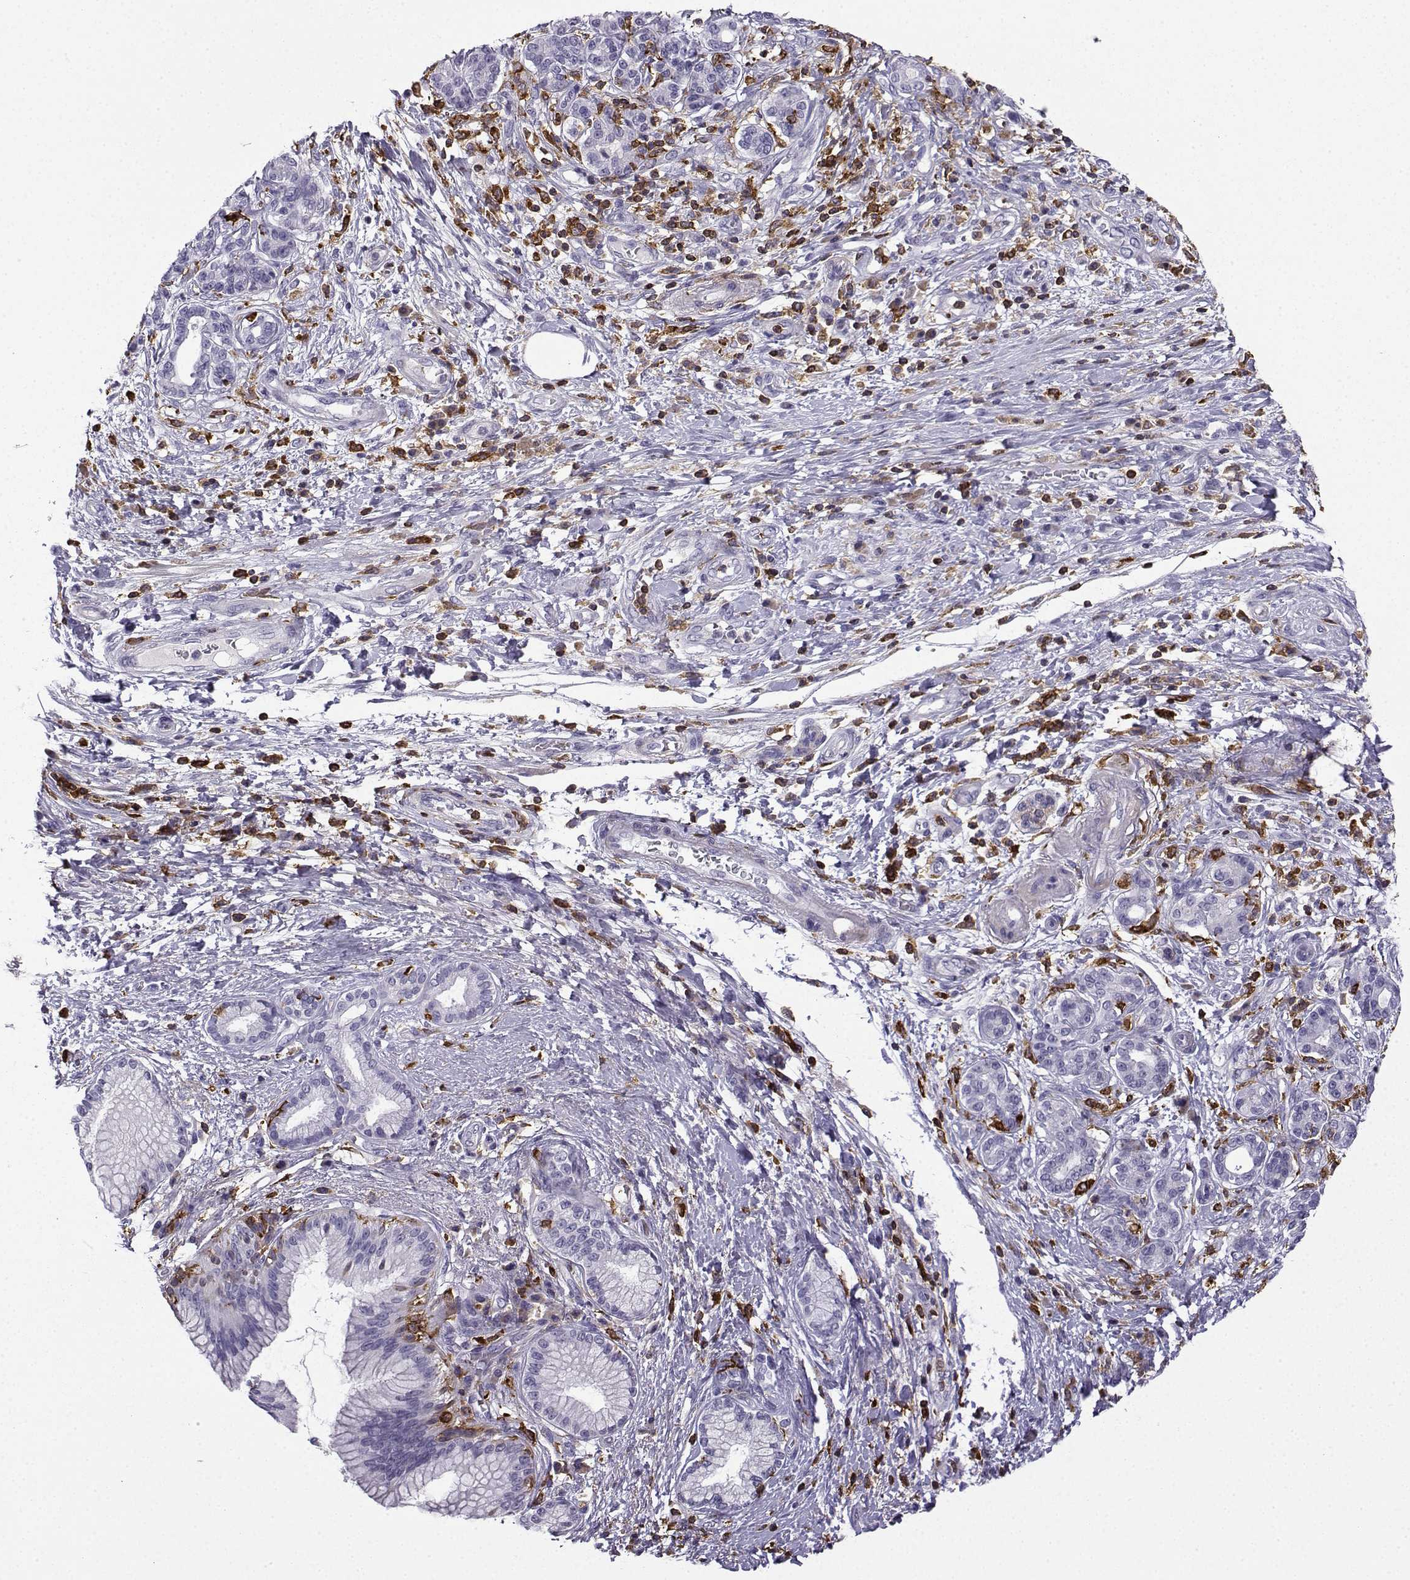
{"staining": {"intensity": "negative", "quantity": "none", "location": "none"}, "tissue": "pancreatic cancer", "cell_type": "Tumor cells", "image_type": "cancer", "snomed": [{"axis": "morphology", "description": "Adenocarcinoma, NOS"}, {"axis": "topography", "description": "Pancreas"}], "caption": "Adenocarcinoma (pancreatic) was stained to show a protein in brown. There is no significant staining in tumor cells. Brightfield microscopy of IHC stained with DAB (brown) and hematoxylin (blue), captured at high magnification.", "gene": "DOCK10", "patient": {"sex": "female", "age": 73}}